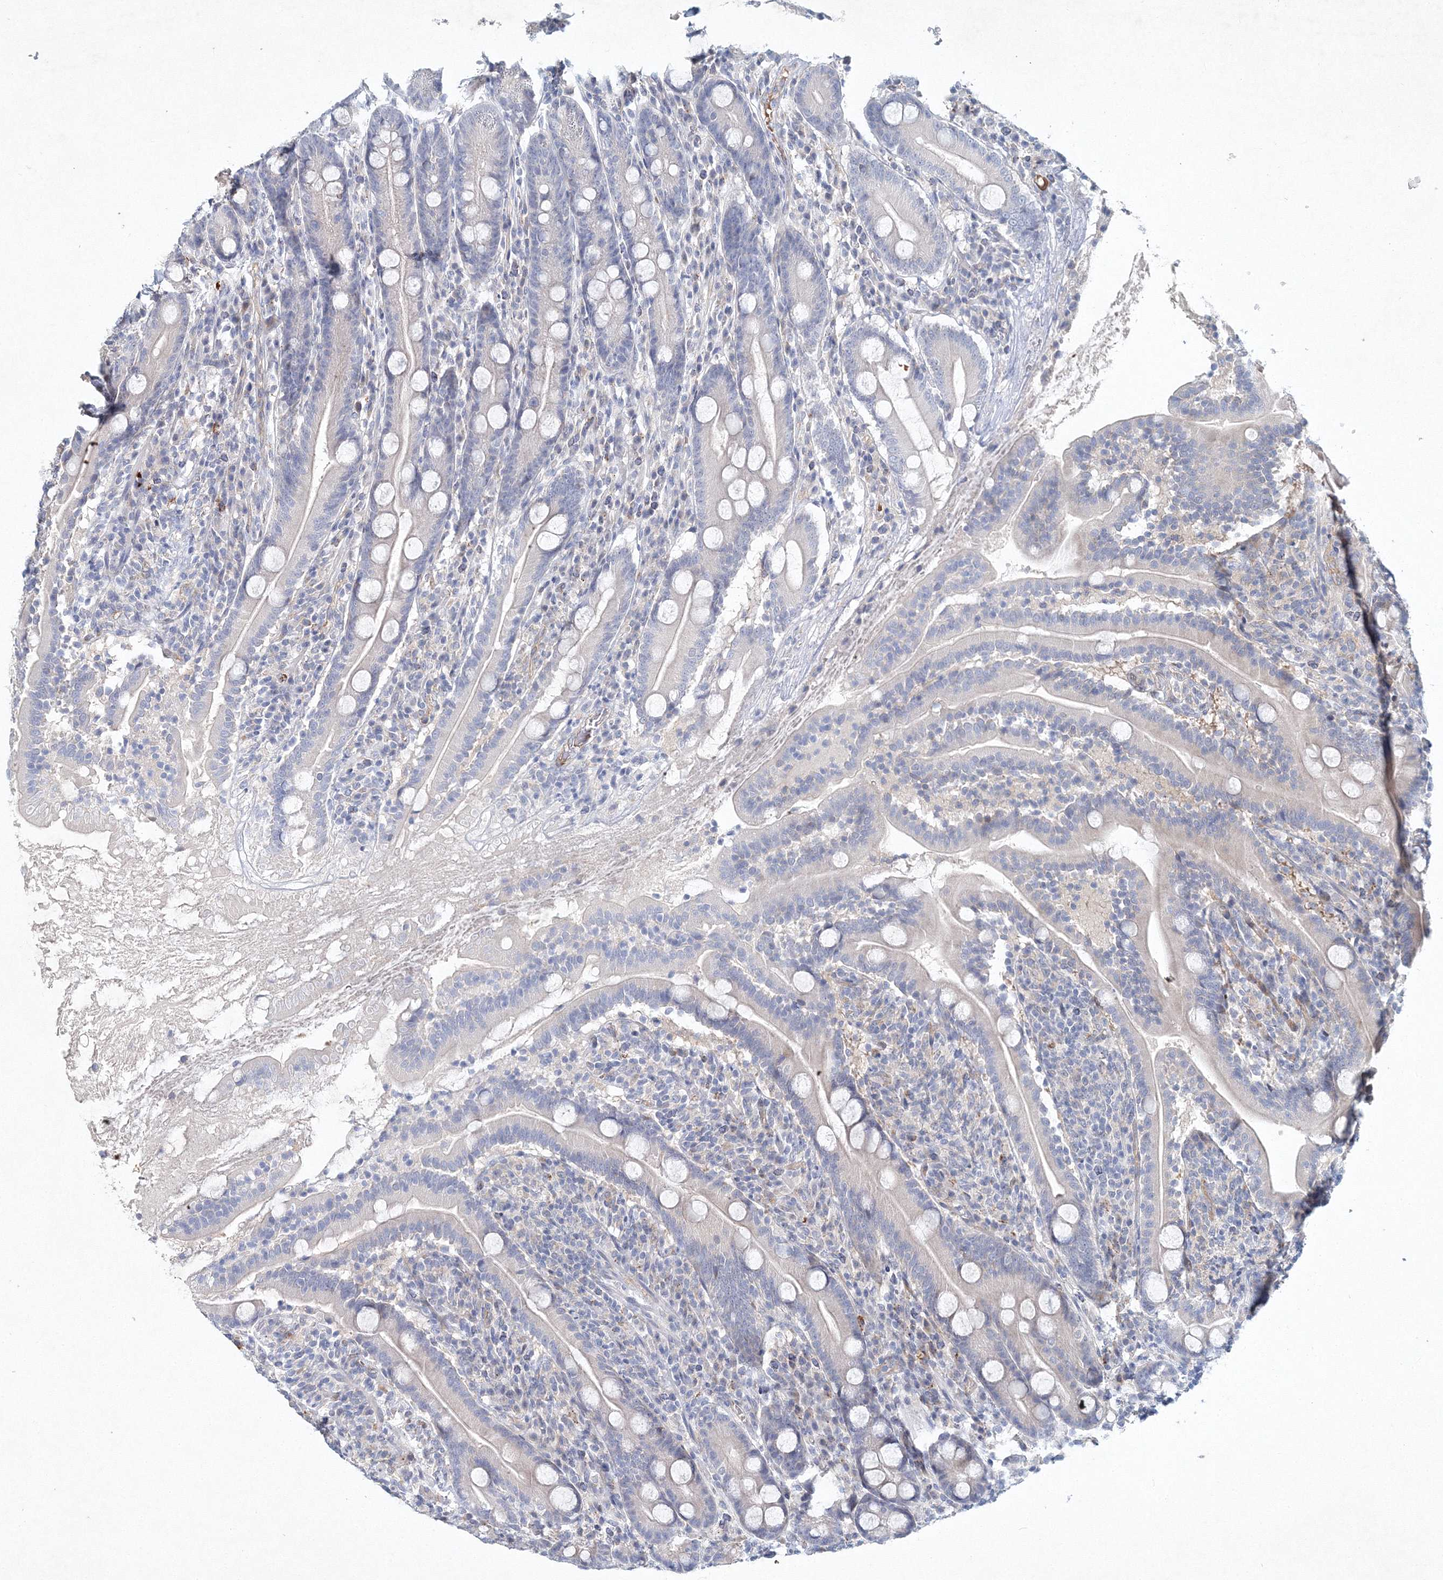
{"staining": {"intensity": "weak", "quantity": "<25%", "location": "cytoplasmic/membranous"}, "tissue": "duodenum", "cell_type": "Glandular cells", "image_type": "normal", "snomed": [{"axis": "morphology", "description": "Normal tissue, NOS"}, {"axis": "topography", "description": "Duodenum"}], "caption": "This is an IHC image of benign duodenum. There is no staining in glandular cells.", "gene": "SH3BP5", "patient": {"sex": "male", "age": 35}}